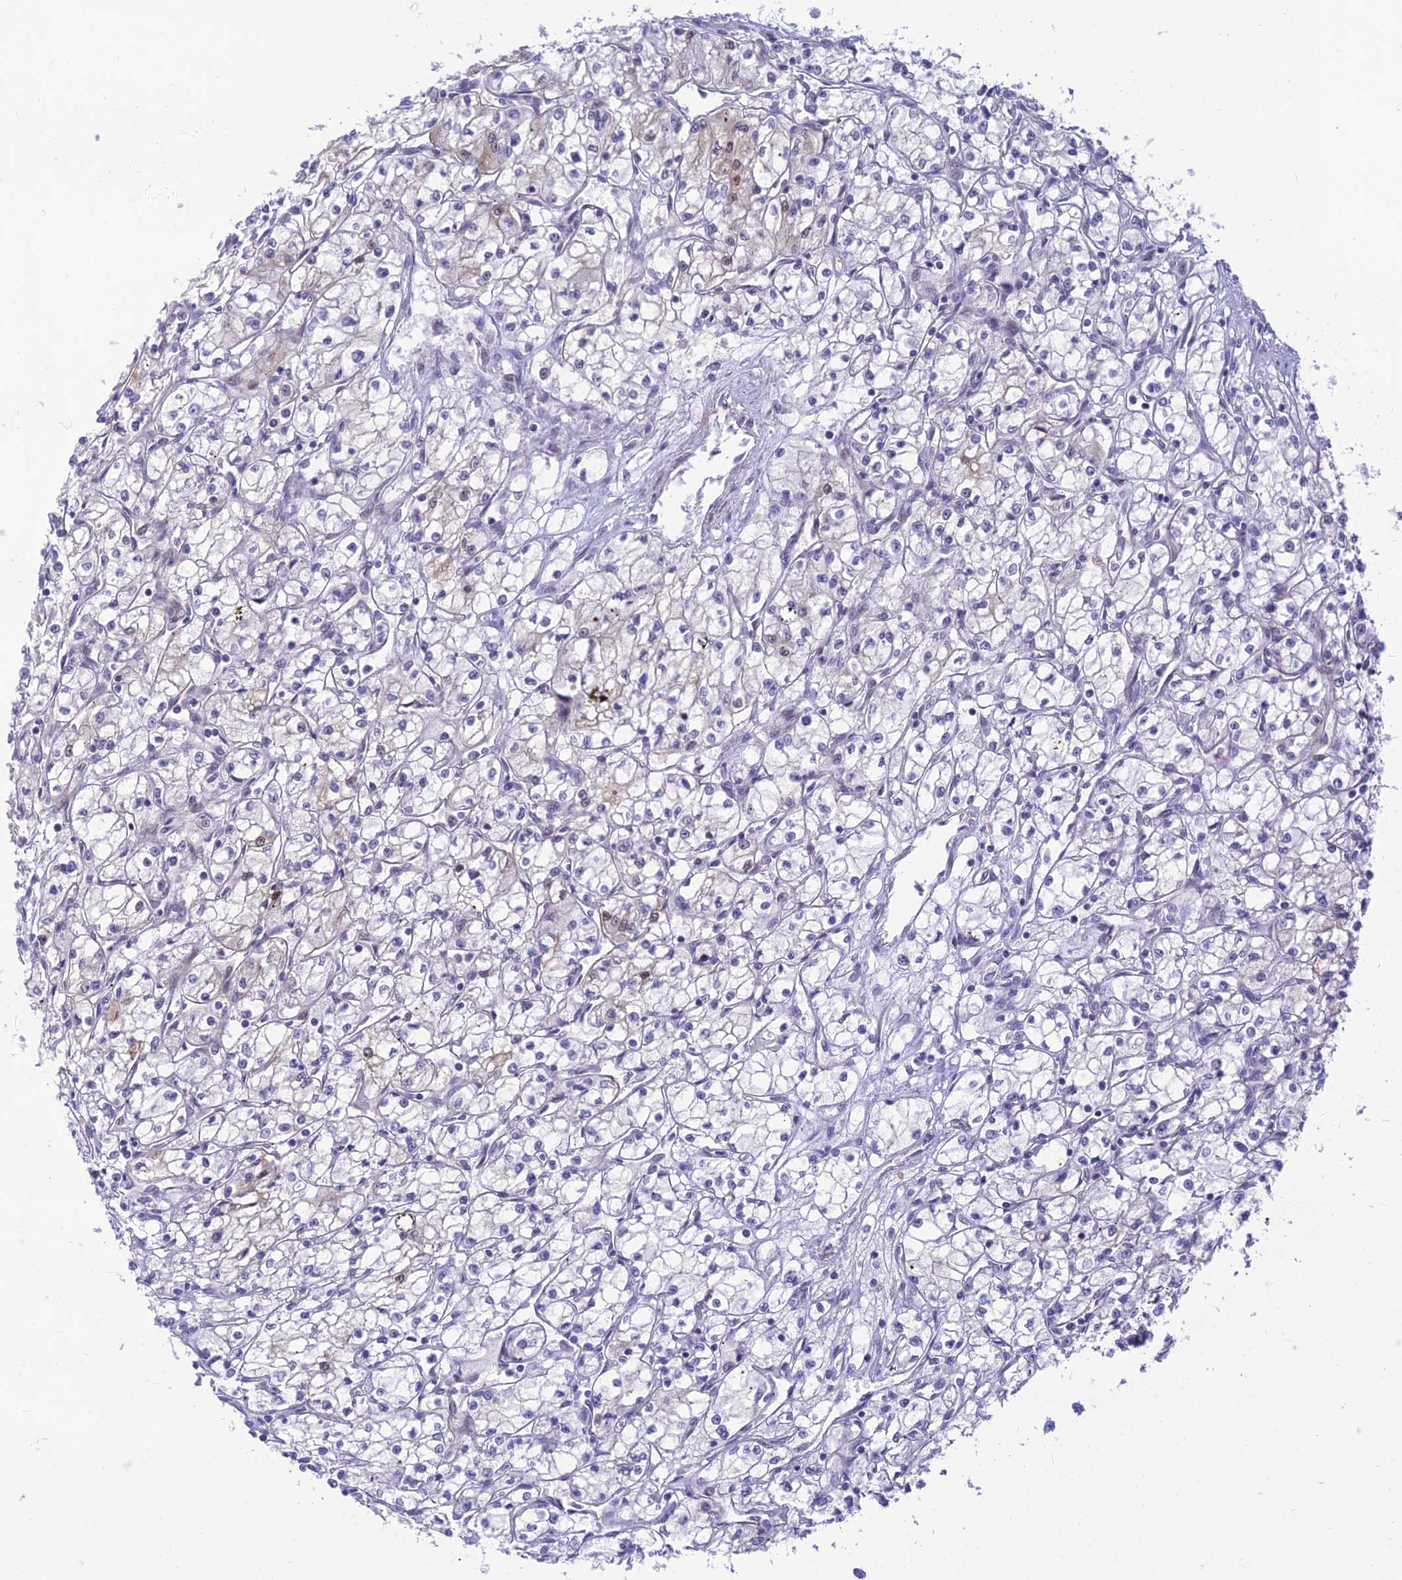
{"staining": {"intensity": "negative", "quantity": "none", "location": "none"}, "tissue": "renal cancer", "cell_type": "Tumor cells", "image_type": "cancer", "snomed": [{"axis": "morphology", "description": "Adenocarcinoma, NOS"}, {"axis": "topography", "description": "Kidney"}], "caption": "The immunohistochemistry micrograph has no significant positivity in tumor cells of adenocarcinoma (renal) tissue.", "gene": "ASPDH", "patient": {"sex": "male", "age": 59}}